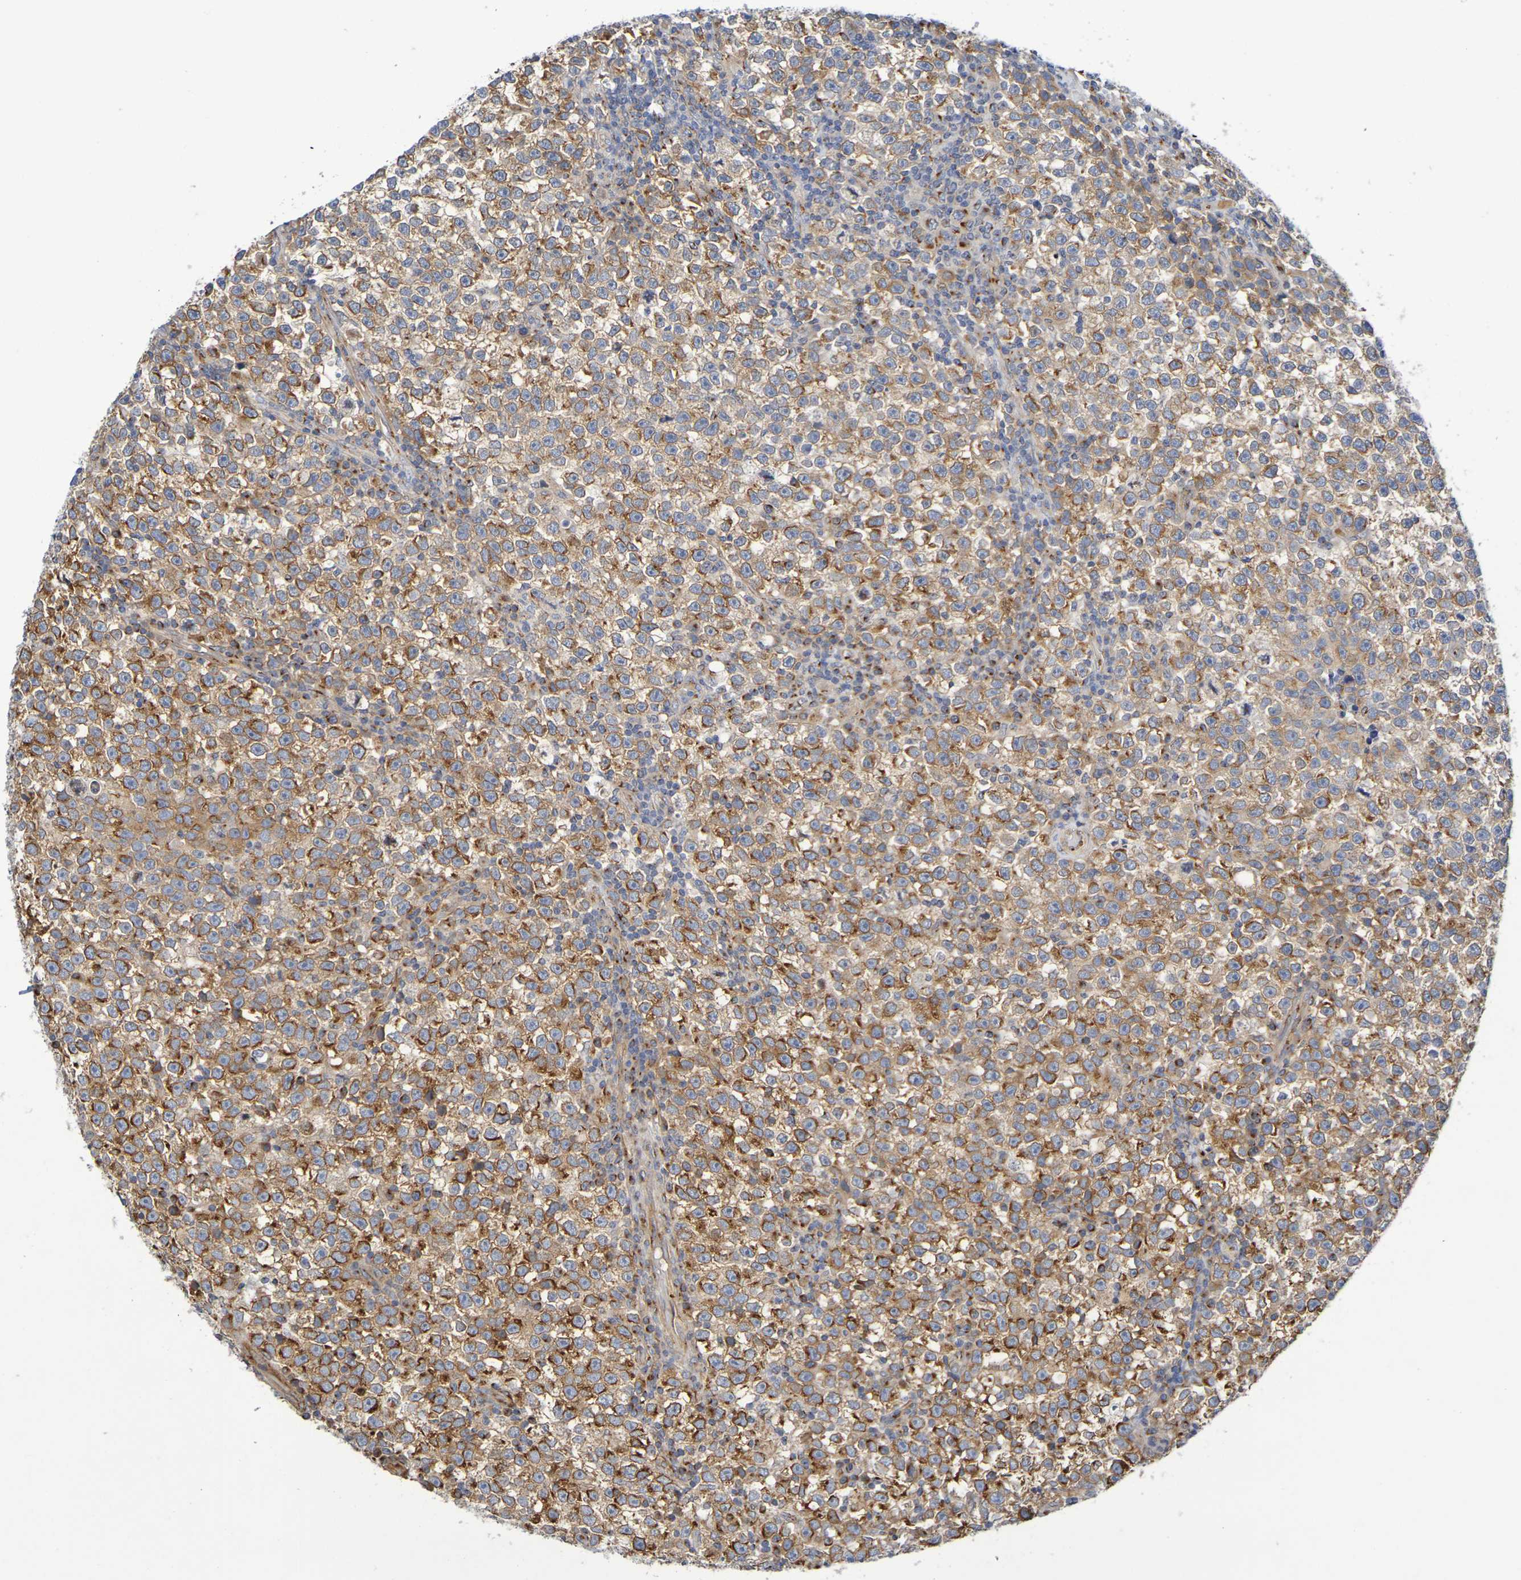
{"staining": {"intensity": "moderate", "quantity": ">75%", "location": "cytoplasmic/membranous"}, "tissue": "testis cancer", "cell_type": "Tumor cells", "image_type": "cancer", "snomed": [{"axis": "morphology", "description": "Seminoma, NOS"}, {"axis": "topography", "description": "Testis"}], "caption": "Brown immunohistochemical staining in testis seminoma reveals moderate cytoplasmic/membranous expression in about >75% of tumor cells.", "gene": "DCP2", "patient": {"sex": "male", "age": 43}}